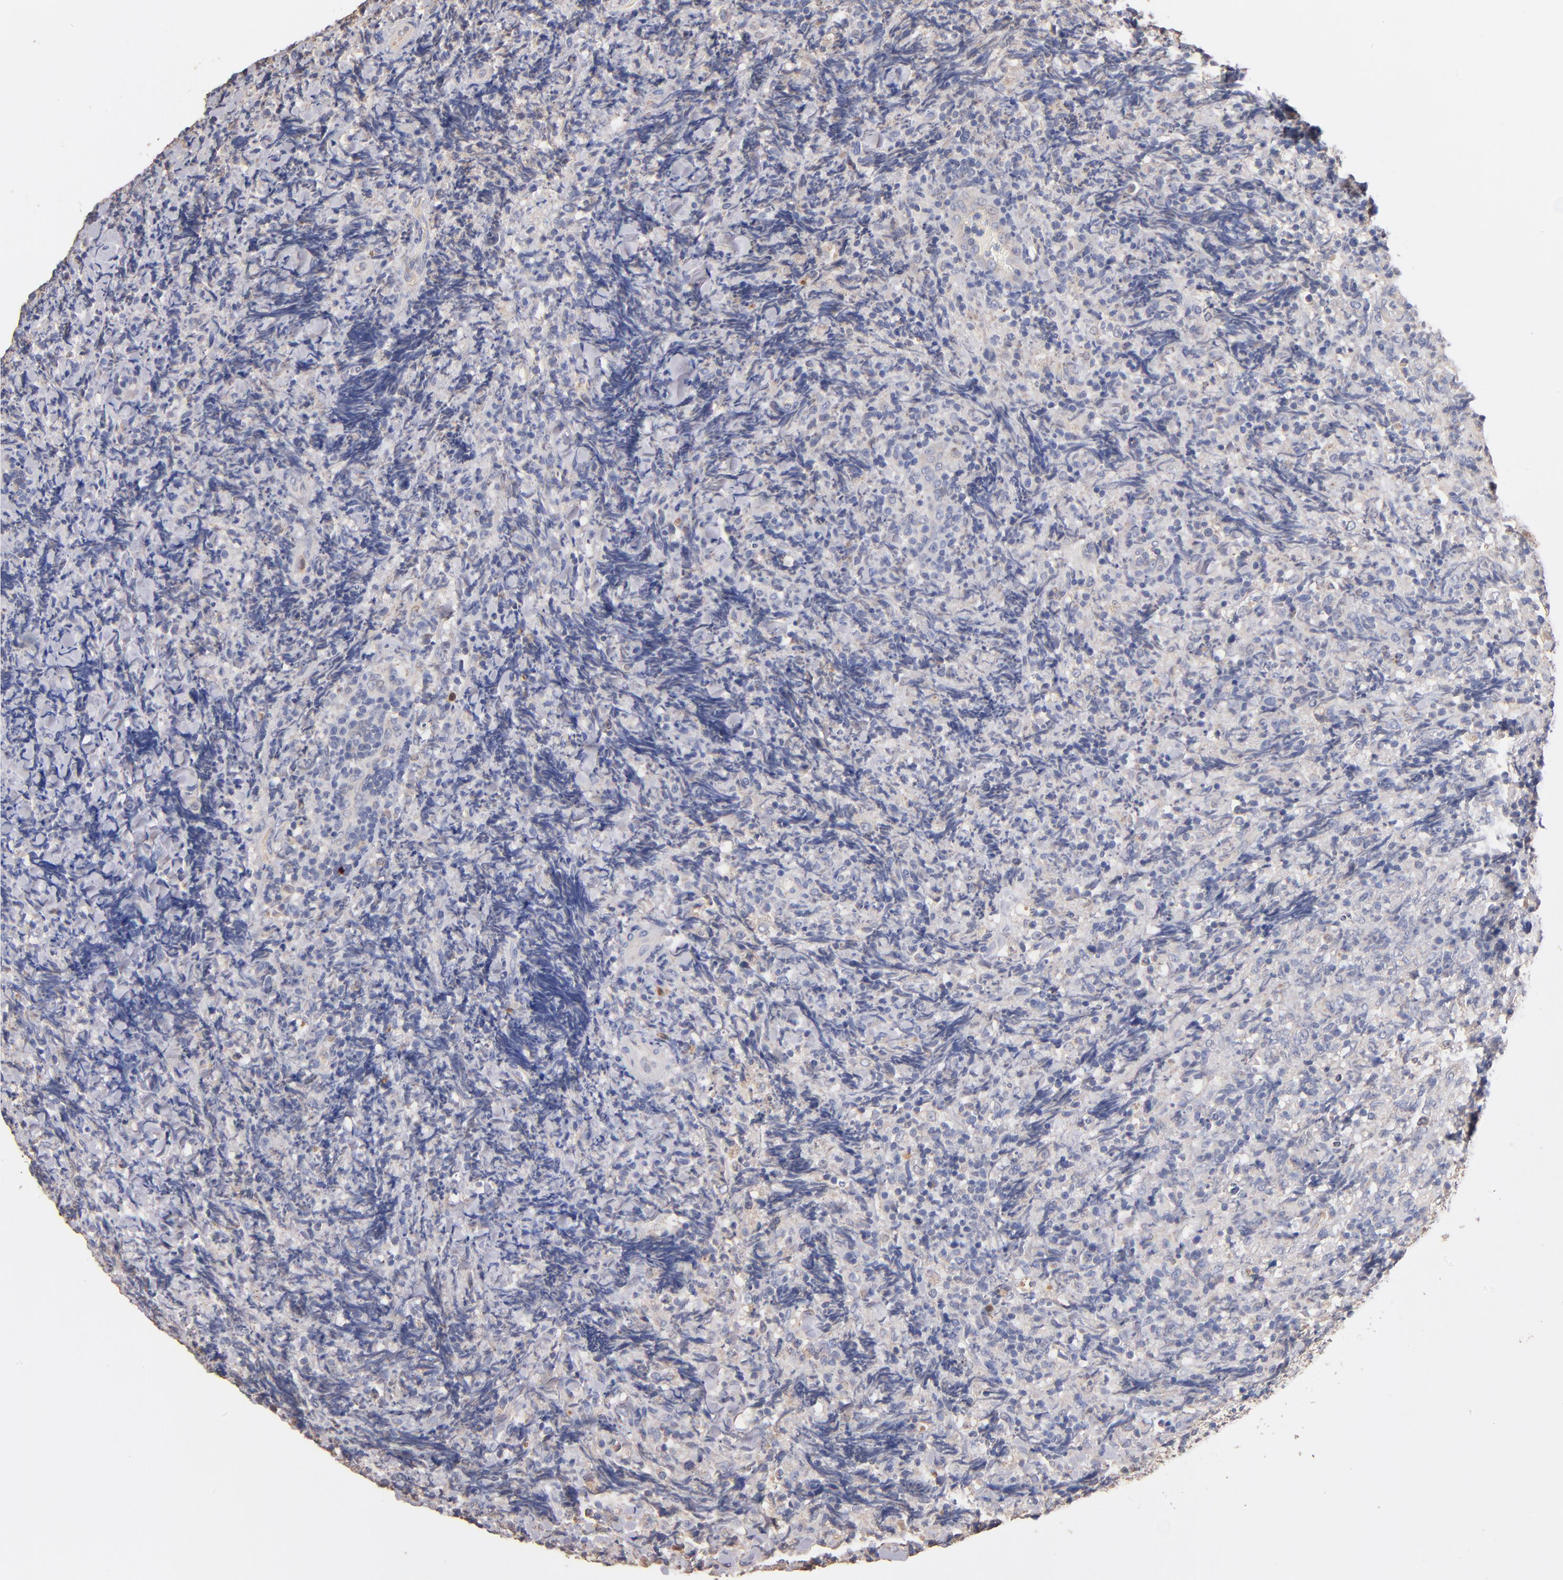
{"staining": {"intensity": "negative", "quantity": "none", "location": "none"}, "tissue": "lymphoma", "cell_type": "Tumor cells", "image_type": "cancer", "snomed": [{"axis": "morphology", "description": "Malignant lymphoma, non-Hodgkin's type, High grade"}, {"axis": "topography", "description": "Tonsil"}], "caption": "Immunohistochemistry (IHC) micrograph of human lymphoma stained for a protein (brown), which exhibits no expression in tumor cells.", "gene": "RO60", "patient": {"sex": "female", "age": 36}}